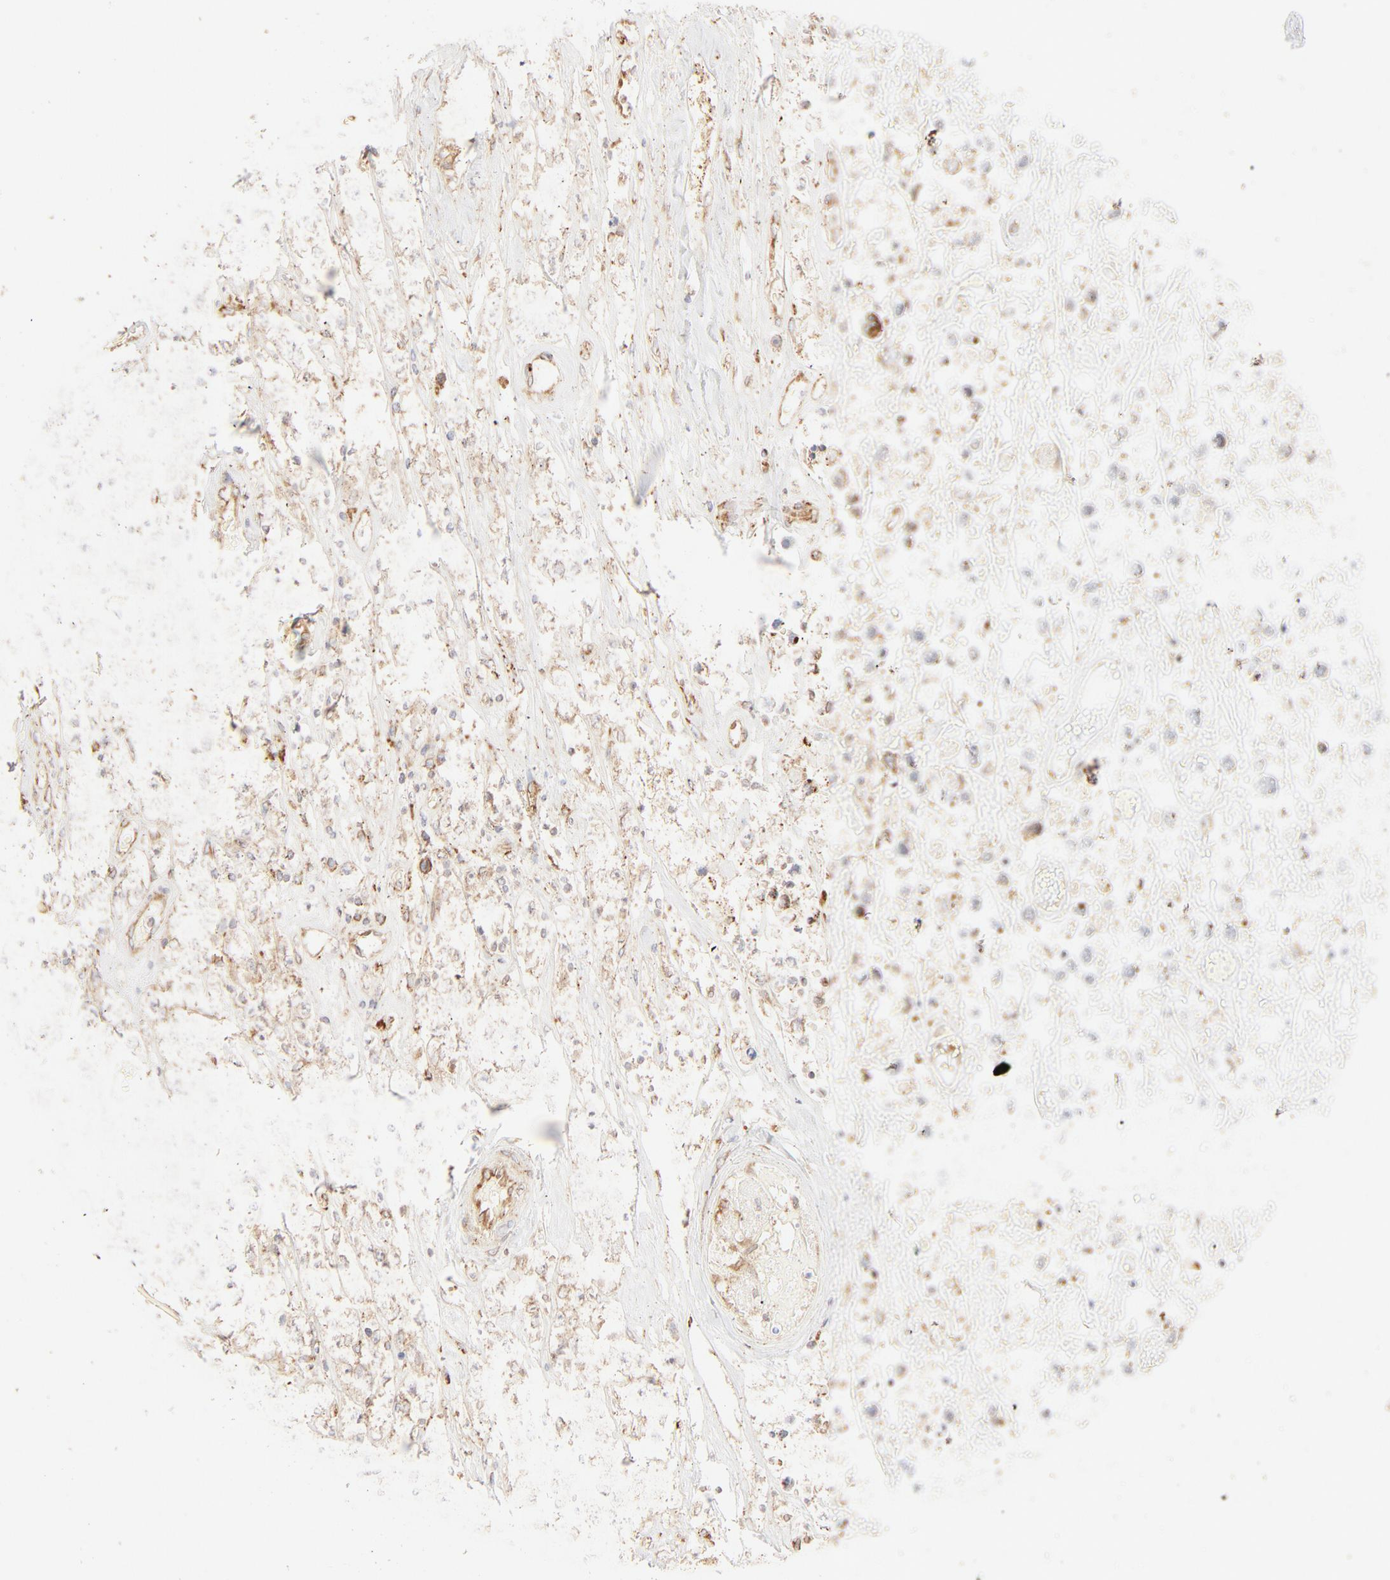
{"staining": {"intensity": "moderate", "quantity": ">75%", "location": "cytoplasmic/membranous"}, "tissue": "testis cancer", "cell_type": "Tumor cells", "image_type": "cancer", "snomed": [{"axis": "morphology", "description": "Seminoma, NOS"}, {"axis": "topography", "description": "Testis"}], "caption": "There is medium levels of moderate cytoplasmic/membranous staining in tumor cells of testis cancer, as demonstrated by immunohistochemical staining (brown color).", "gene": "PARP12", "patient": {"sex": "male", "age": 52}}